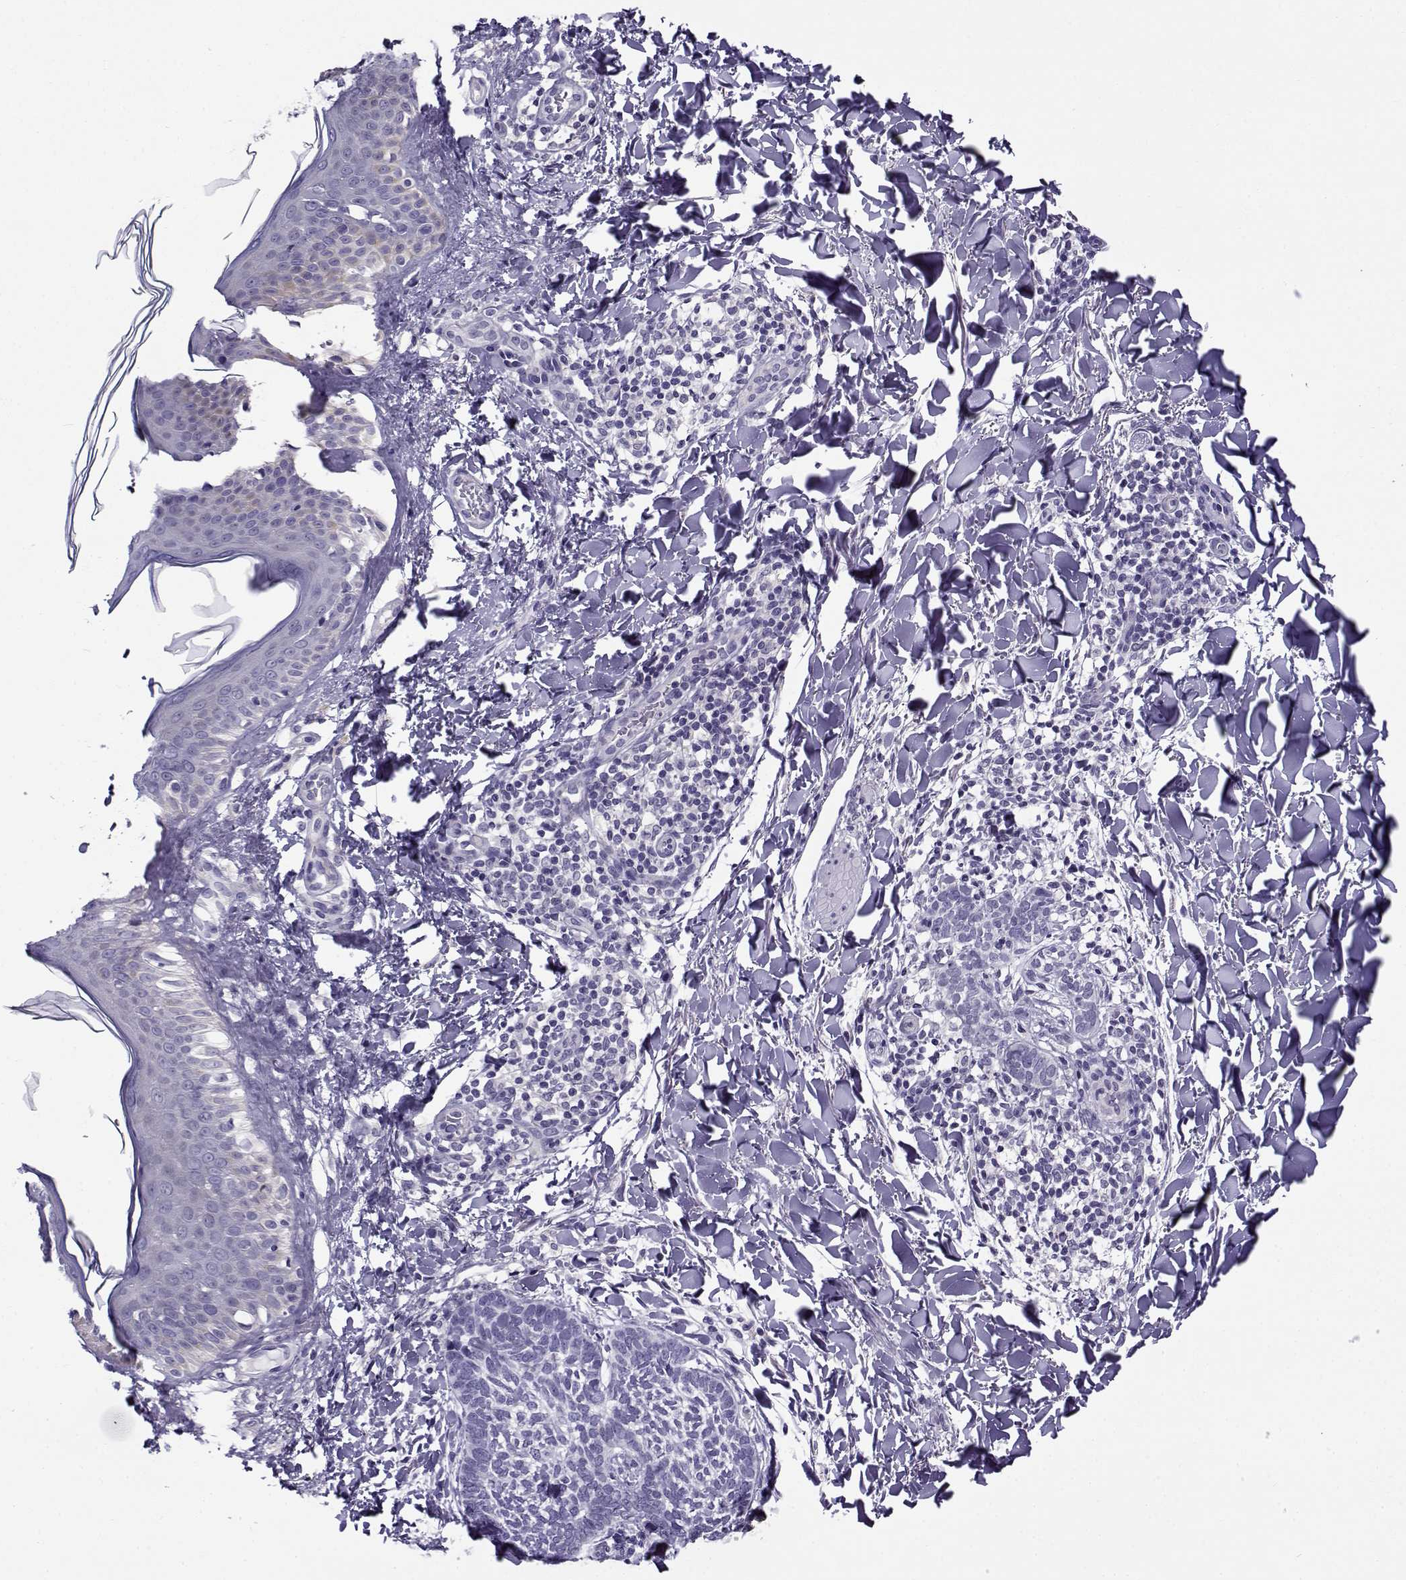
{"staining": {"intensity": "negative", "quantity": "none", "location": "none"}, "tissue": "skin cancer", "cell_type": "Tumor cells", "image_type": "cancer", "snomed": [{"axis": "morphology", "description": "Normal tissue, NOS"}, {"axis": "morphology", "description": "Basal cell carcinoma"}, {"axis": "topography", "description": "Skin"}], "caption": "This is an IHC histopathology image of skin basal cell carcinoma. There is no staining in tumor cells.", "gene": "FEZF1", "patient": {"sex": "male", "age": 46}}